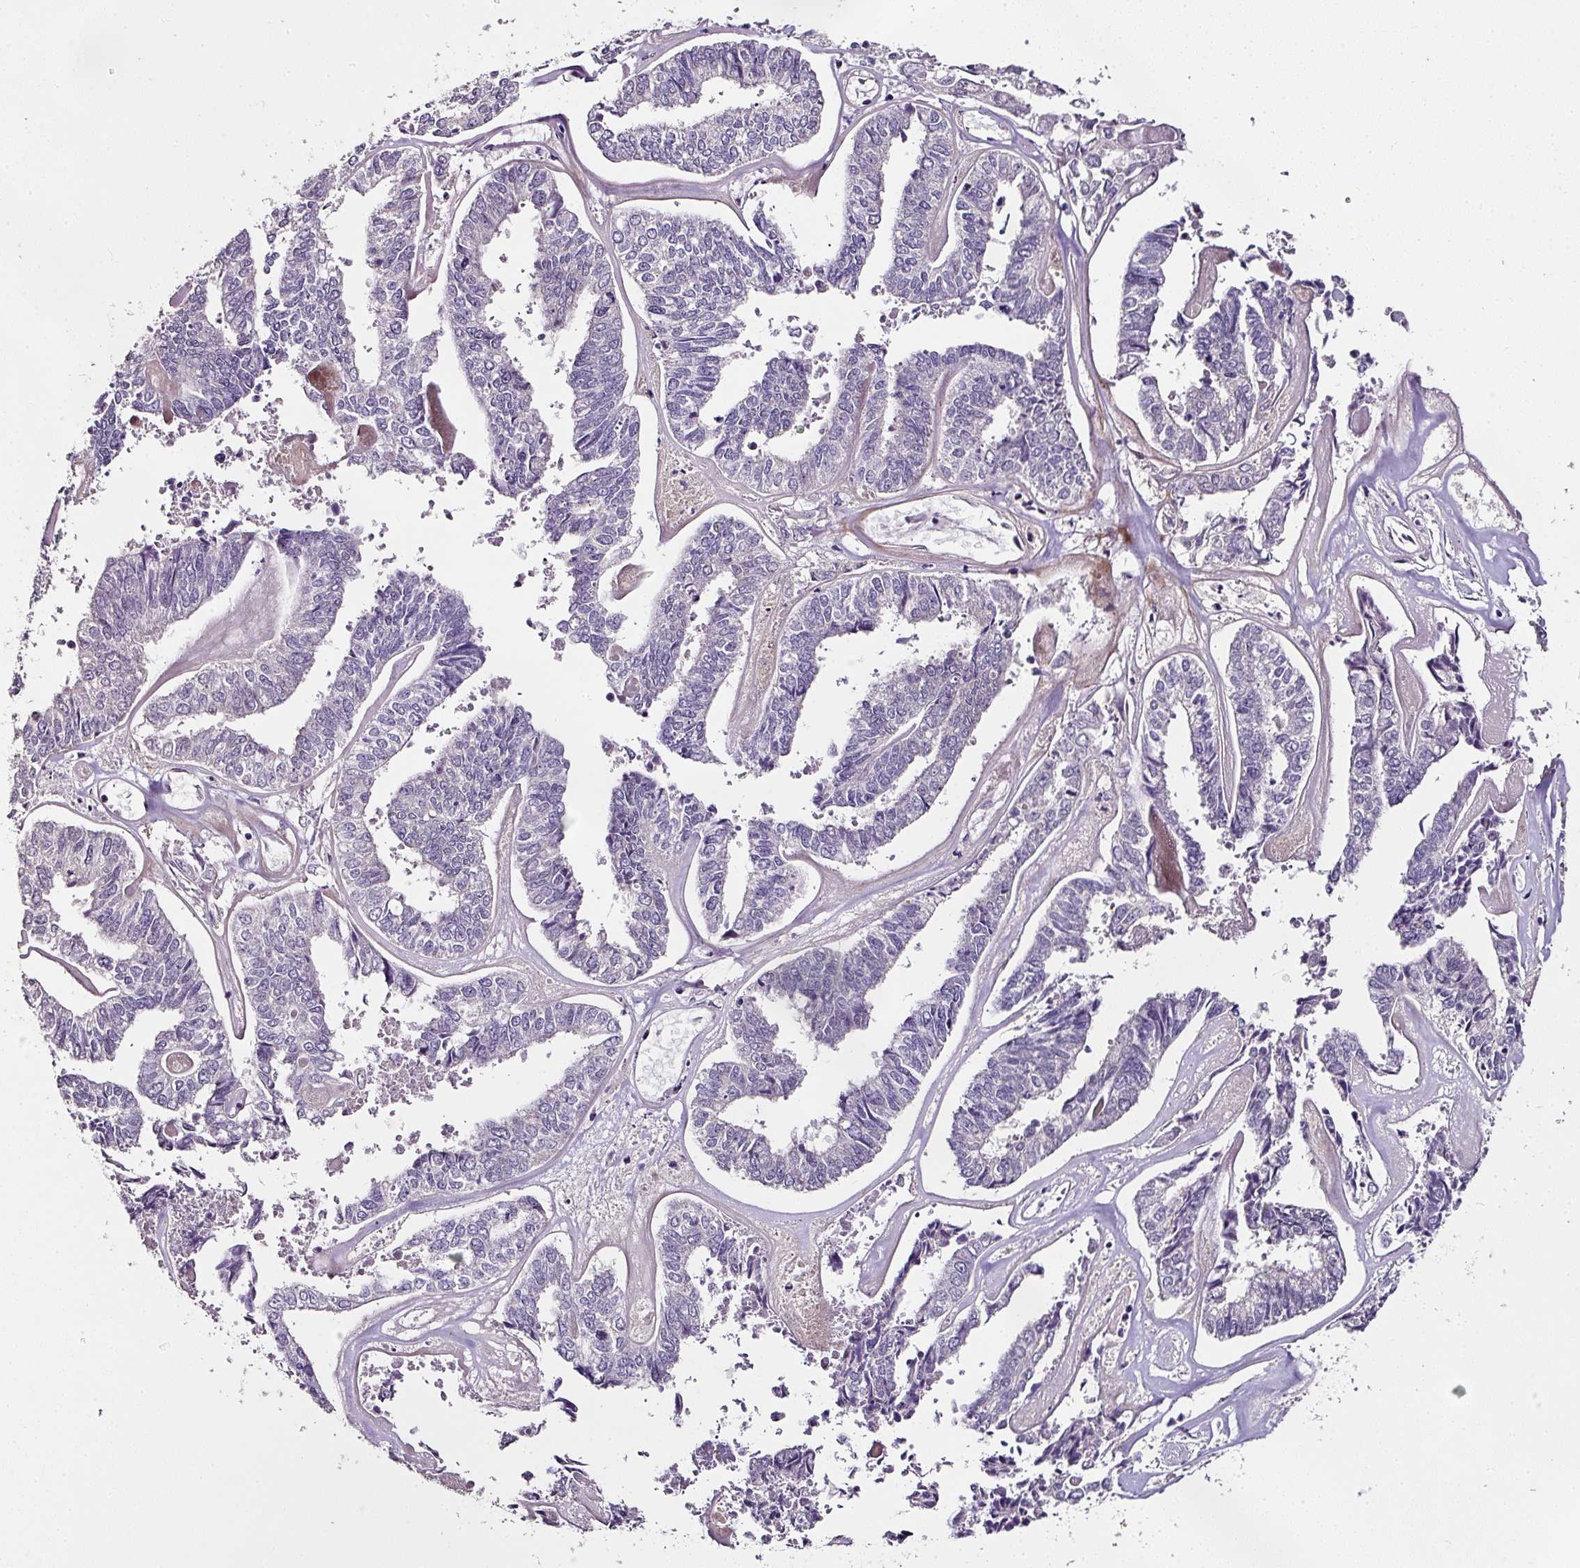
{"staining": {"intensity": "negative", "quantity": "none", "location": "none"}, "tissue": "endometrial cancer", "cell_type": "Tumor cells", "image_type": "cancer", "snomed": [{"axis": "morphology", "description": "Adenocarcinoma, NOS"}, {"axis": "topography", "description": "Endometrium"}], "caption": "Micrograph shows no significant protein positivity in tumor cells of endometrial cancer.", "gene": "SKIC2", "patient": {"sex": "female", "age": 73}}